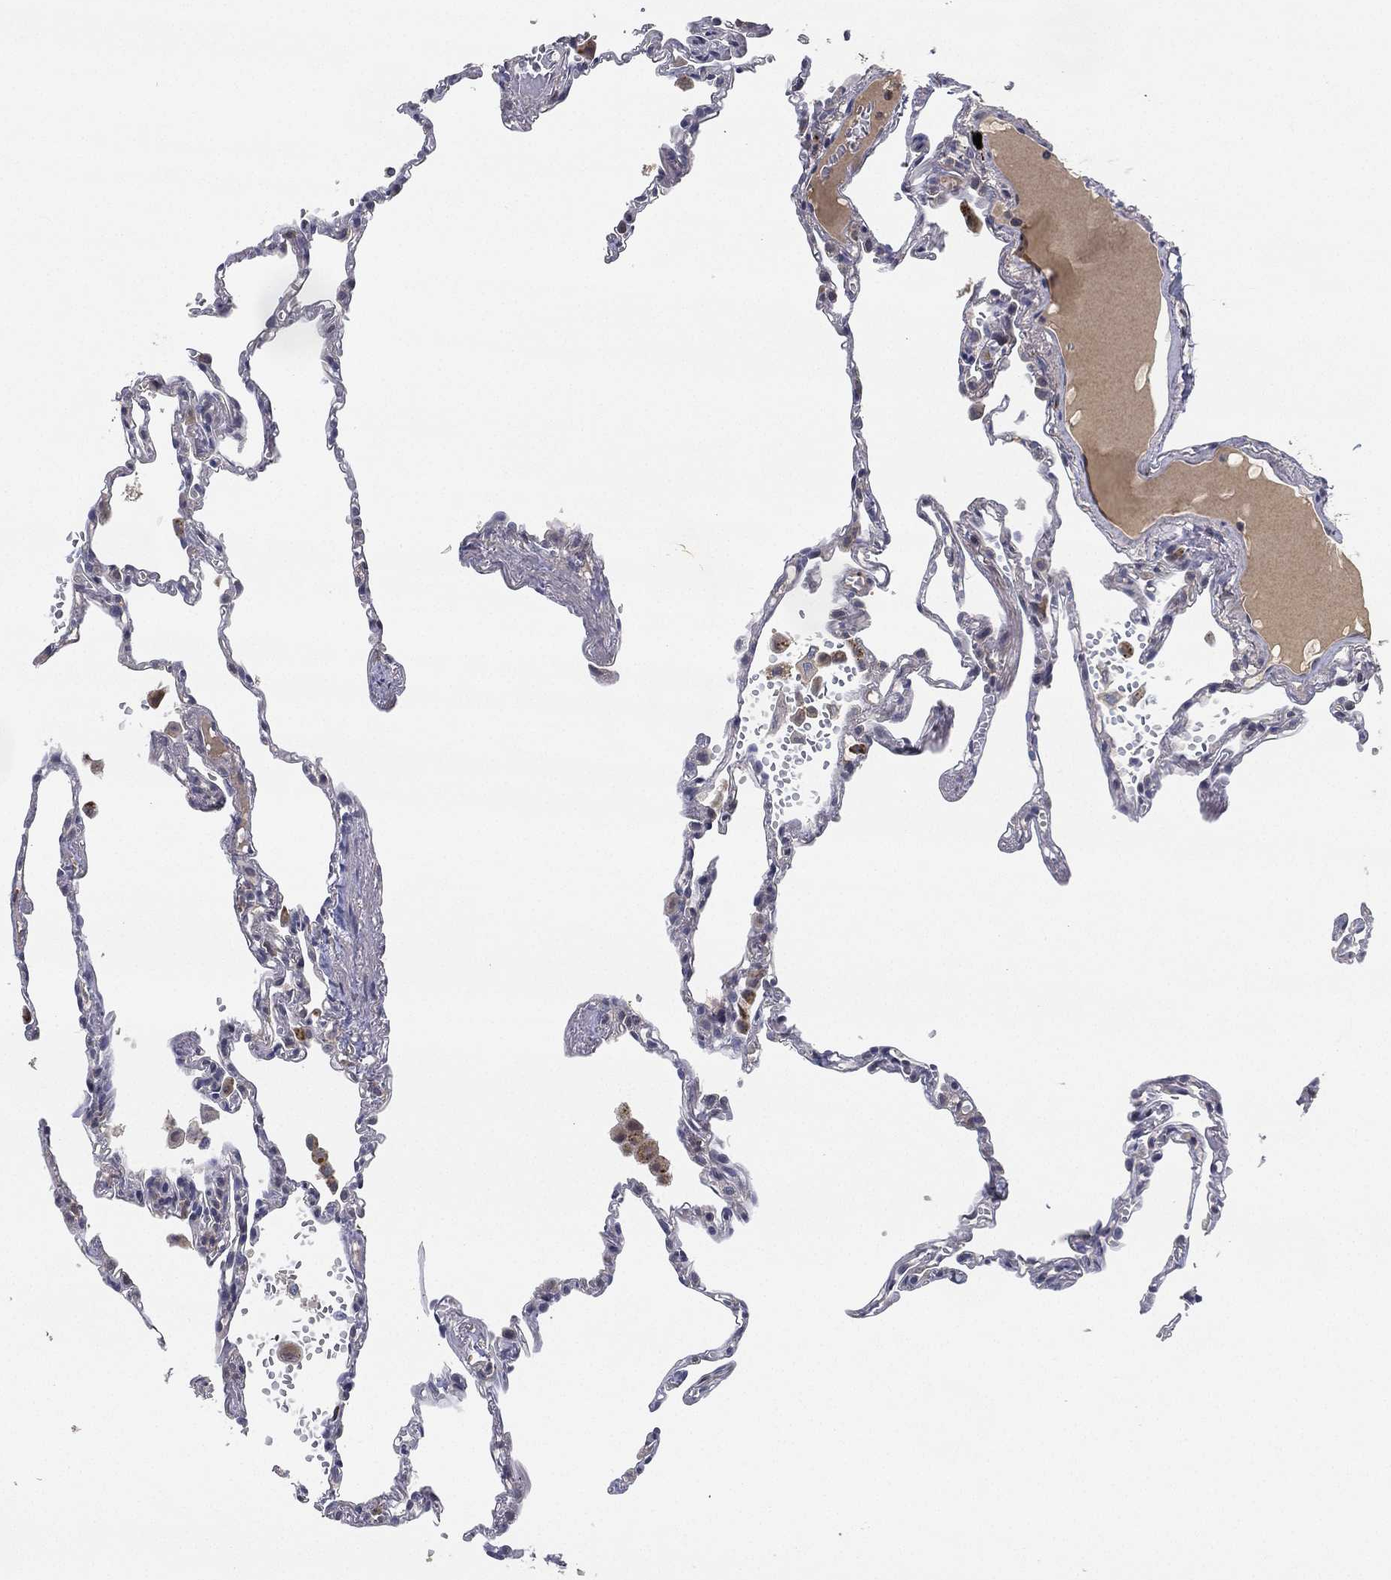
{"staining": {"intensity": "negative", "quantity": "none", "location": "none"}, "tissue": "lung", "cell_type": "Alveolar cells", "image_type": "normal", "snomed": [{"axis": "morphology", "description": "Normal tissue, NOS"}, {"axis": "topography", "description": "Lung"}], "caption": "The immunohistochemistry (IHC) photomicrograph has no significant positivity in alveolar cells of lung. Brightfield microscopy of IHC stained with DAB (3,3'-diaminobenzidine) (brown) and hematoxylin (blue), captured at high magnification.", "gene": "CFAP251", "patient": {"sex": "male", "age": 78}}